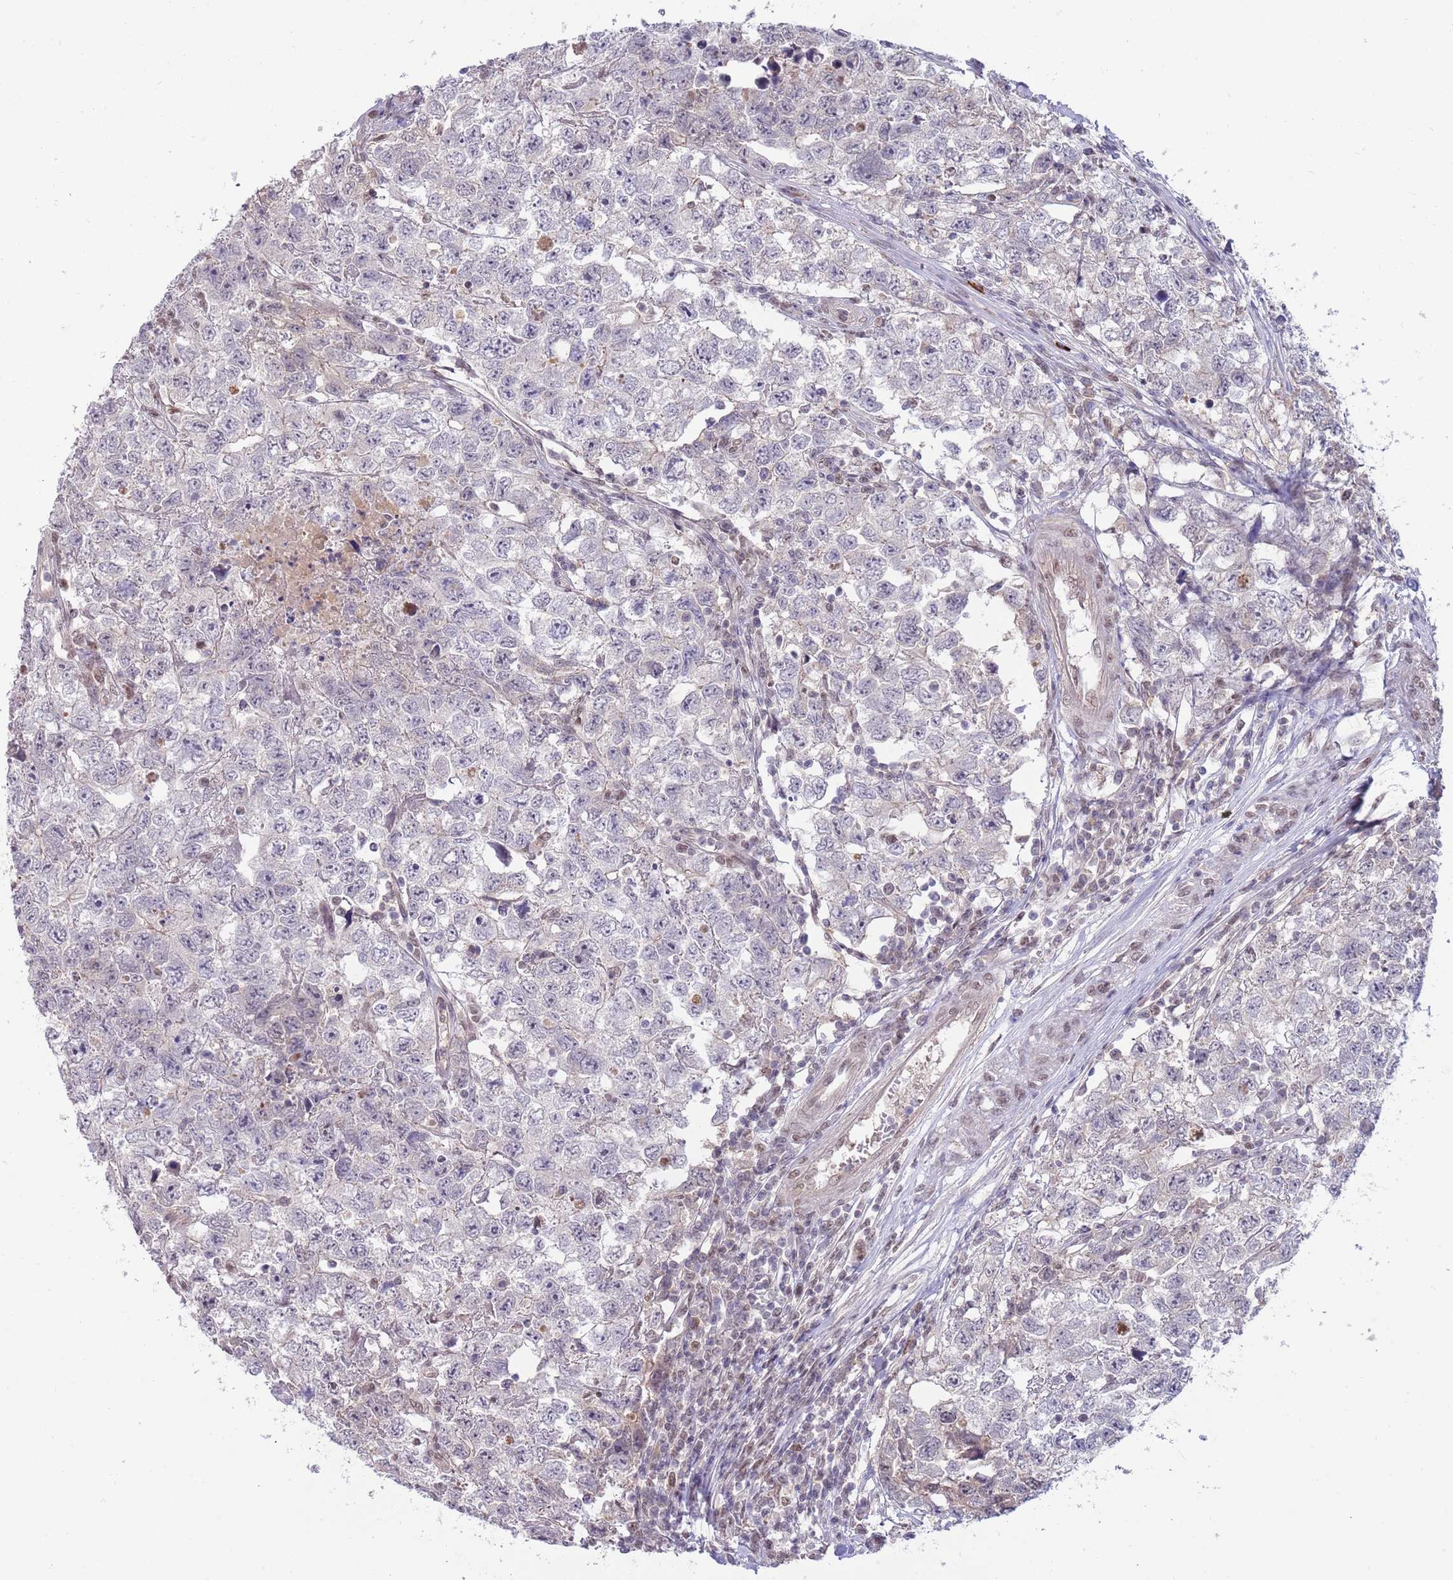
{"staining": {"intensity": "negative", "quantity": "none", "location": "none"}, "tissue": "testis cancer", "cell_type": "Tumor cells", "image_type": "cancer", "snomed": [{"axis": "morphology", "description": "Carcinoma, Embryonal, NOS"}, {"axis": "topography", "description": "Testis"}], "caption": "DAB (3,3'-diaminobenzidine) immunohistochemical staining of testis cancer demonstrates no significant staining in tumor cells.", "gene": "ZBTB7A", "patient": {"sex": "male", "age": 22}}